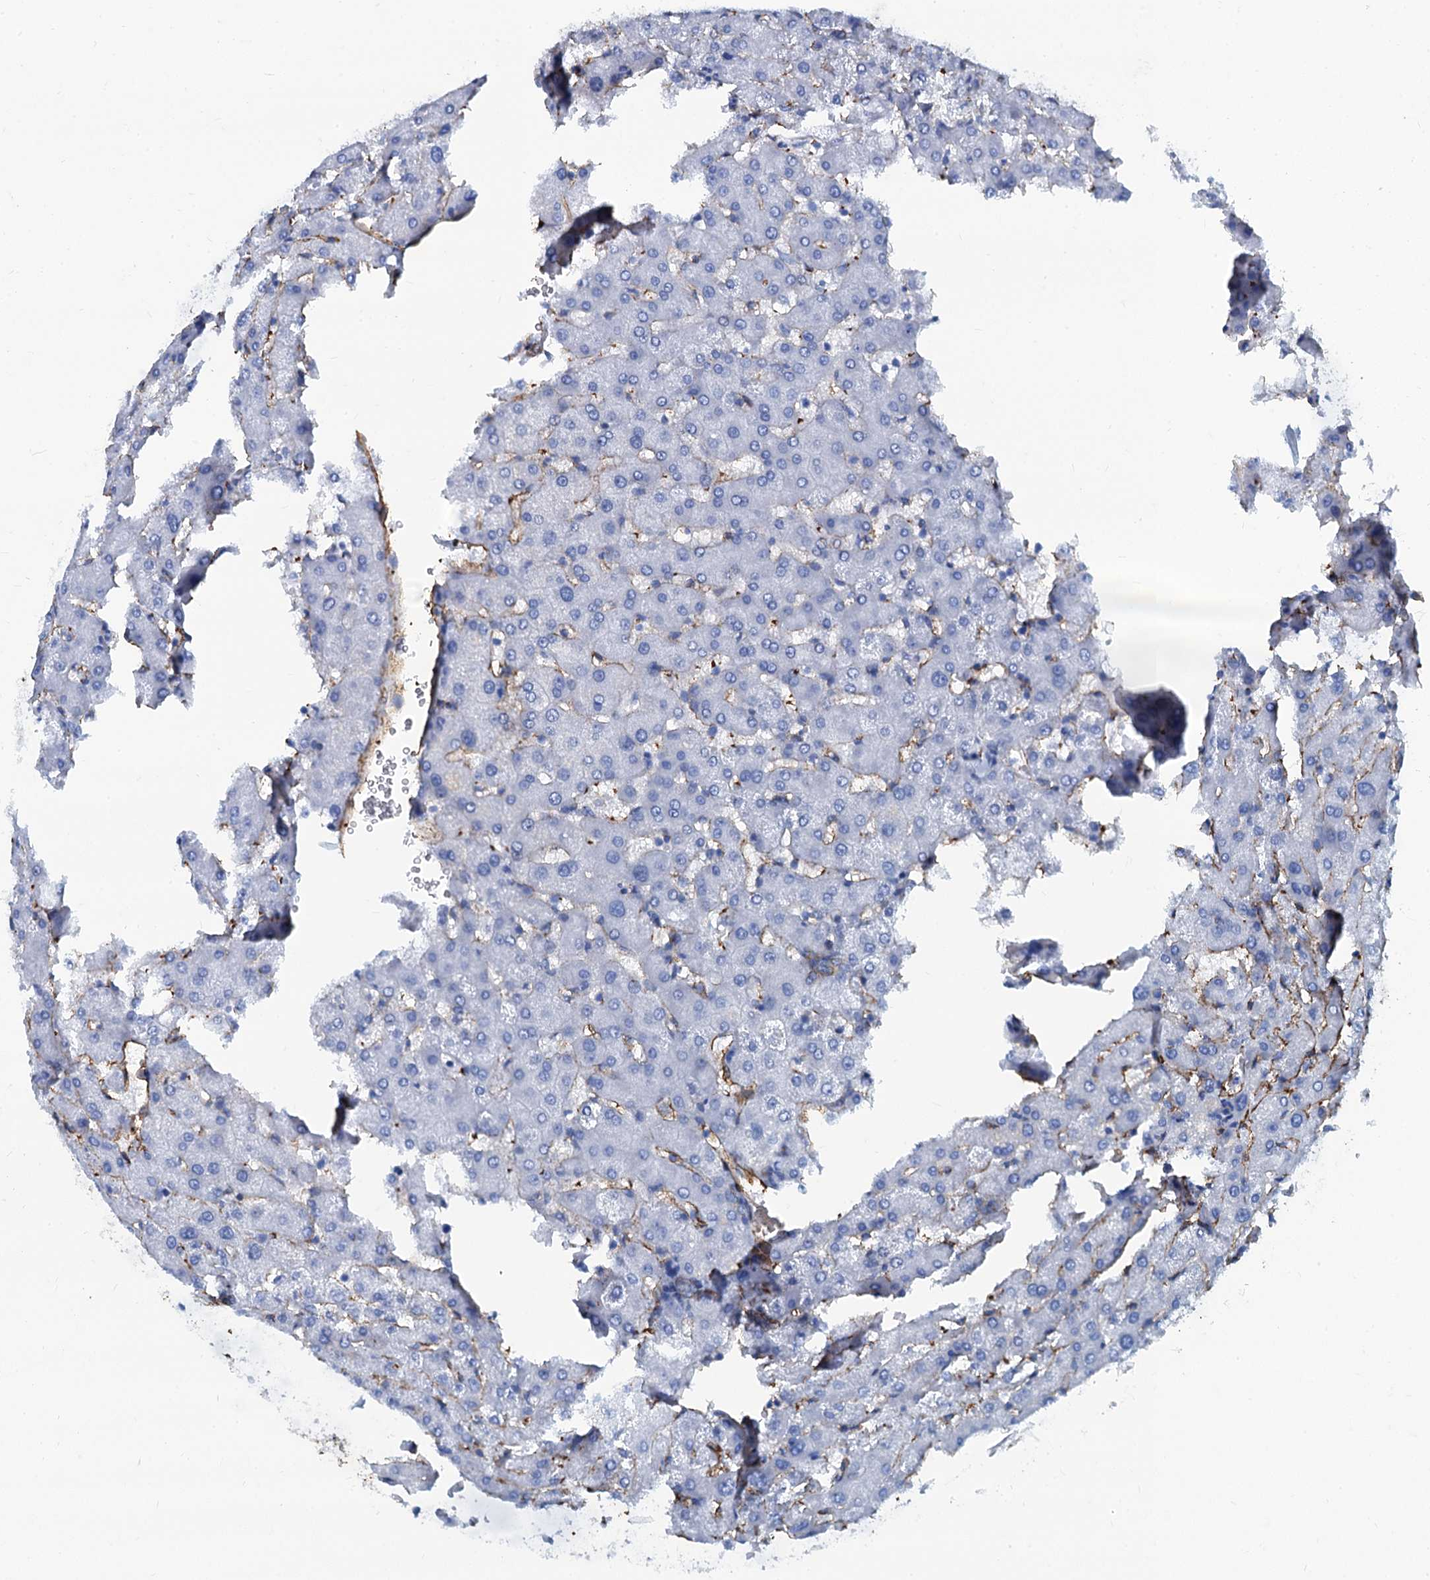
{"staining": {"intensity": "negative", "quantity": "none", "location": "none"}, "tissue": "liver", "cell_type": "Cholangiocytes", "image_type": "normal", "snomed": [{"axis": "morphology", "description": "Normal tissue, NOS"}, {"axis": "topography", "description": "Liver"}], "caption": "This is a photomicrograph of IHC staining of benign liver, which shows no expression in cholangiocytes.", "gene": "CAVIN2", "patient": {"sex": "female", "age": 63}}